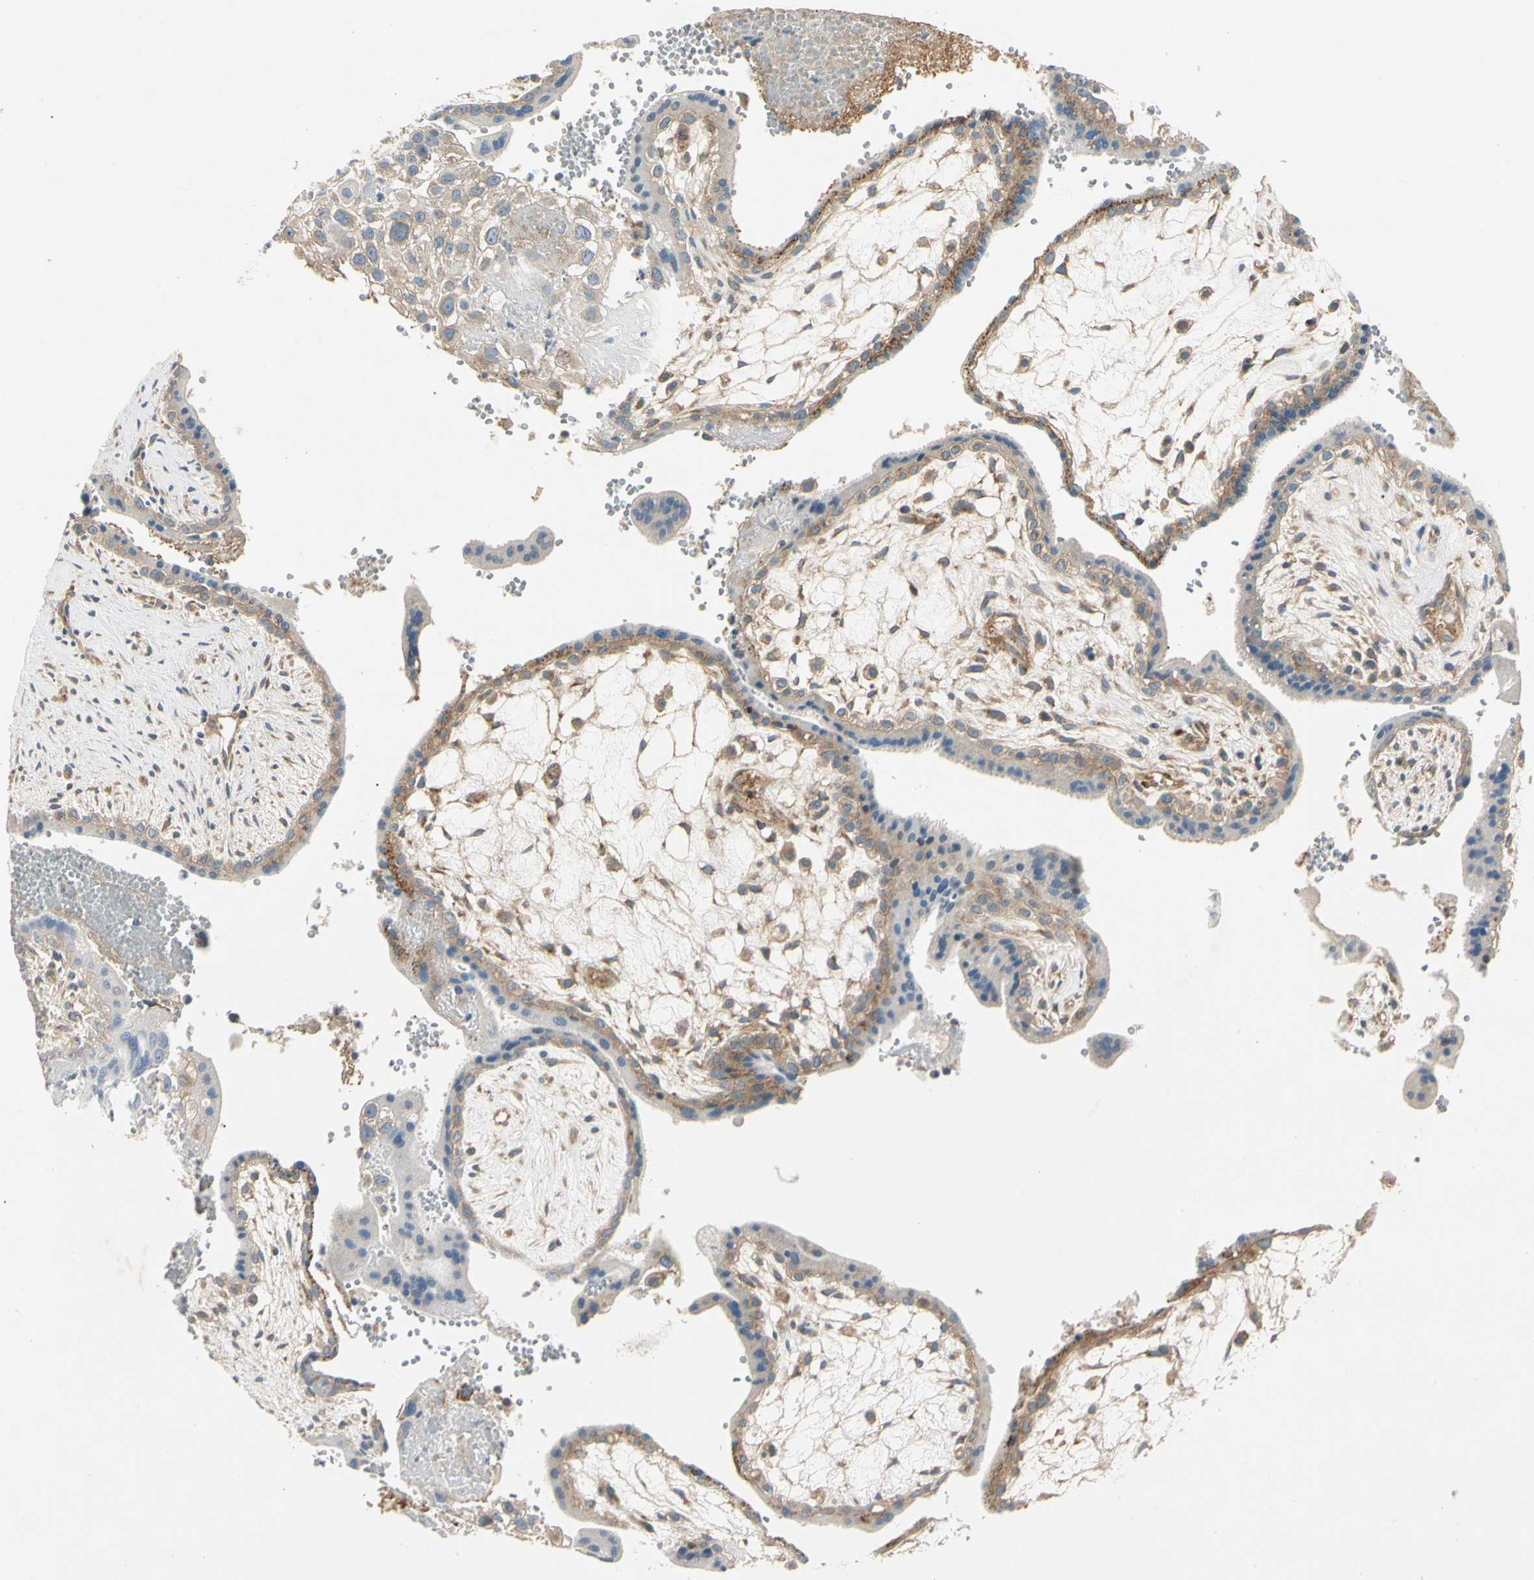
{"staining": {"intensity": "weak", "quantity": "25%-75%", "location": "cytoplasmic/membranous"}, "tissue": "placenta", "cell_type": "Decidual cells", "image_type": "normal", "snomed": [{"axis": "morphology", "description": "Normal tissue, NOS"}, {"axis": "topography", "description": "Placenta"}], "caption": "Placenta stained with immunohistochemistry demonstrates weak cytoplasmic/membranous expression in approximately 25%-75% of decidual cells.", "gene": "ROCK2", "patient": {"sex": "female", "age": 30}}